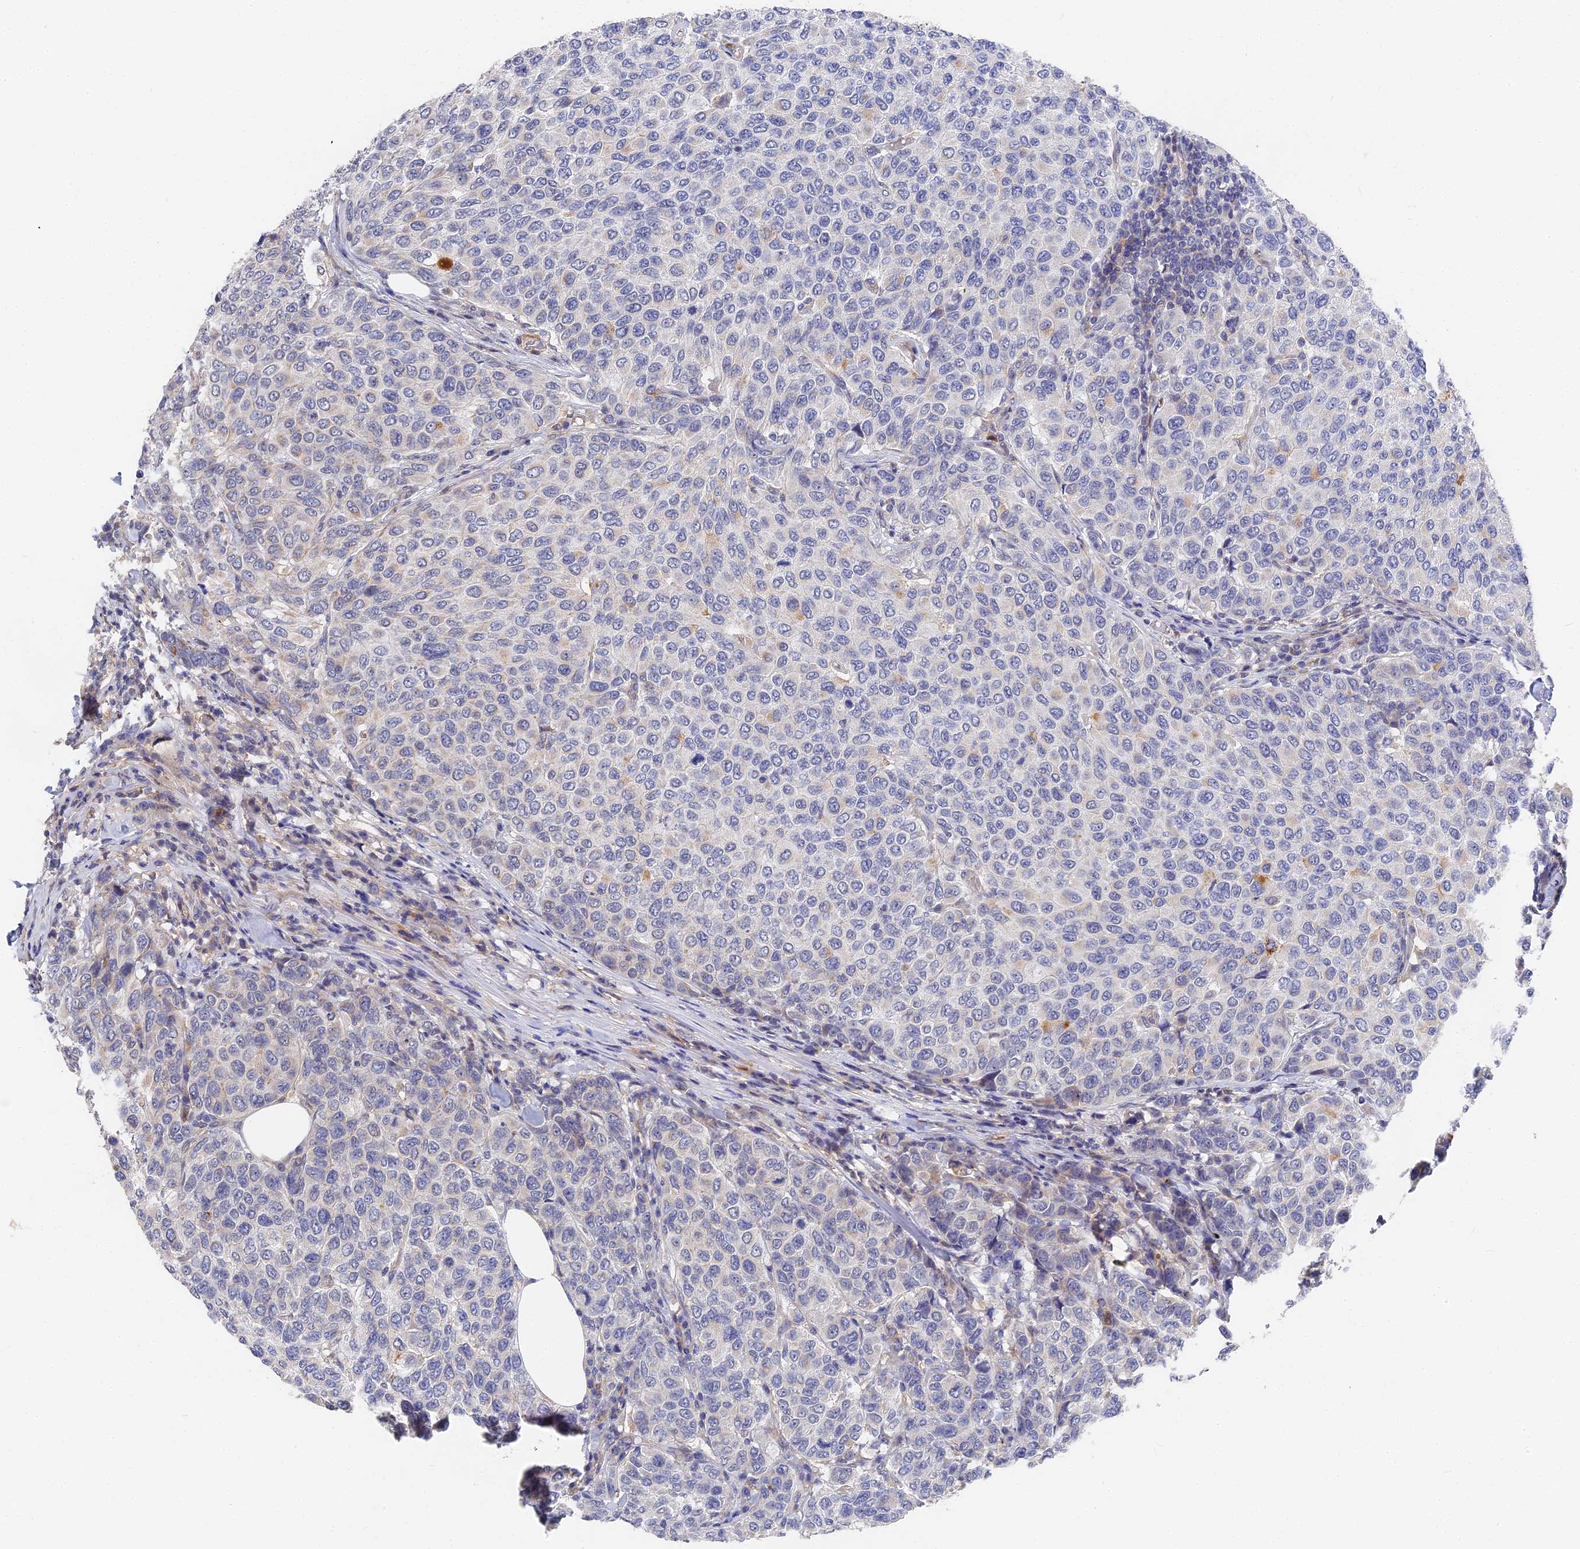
{"staining": {"intensity": "negative", "quantity": "none", "location": "none"}, "tissue": "breast cancer", "cell_type": "Tumor cells", "image_type": "cancer", "snomed": [{"axis": "morphology", "description": "Duct carcinoma"}, {"axis": "topography", "description": "Breast"}], "caption": "Invasive ductal carcinoma (breast) stained for a protein using immunohistochemistry (IHC) demonstrates no staining tumor cells.", "gene": "CCDC113", "patient": {"sex": "female", "age": 55}}